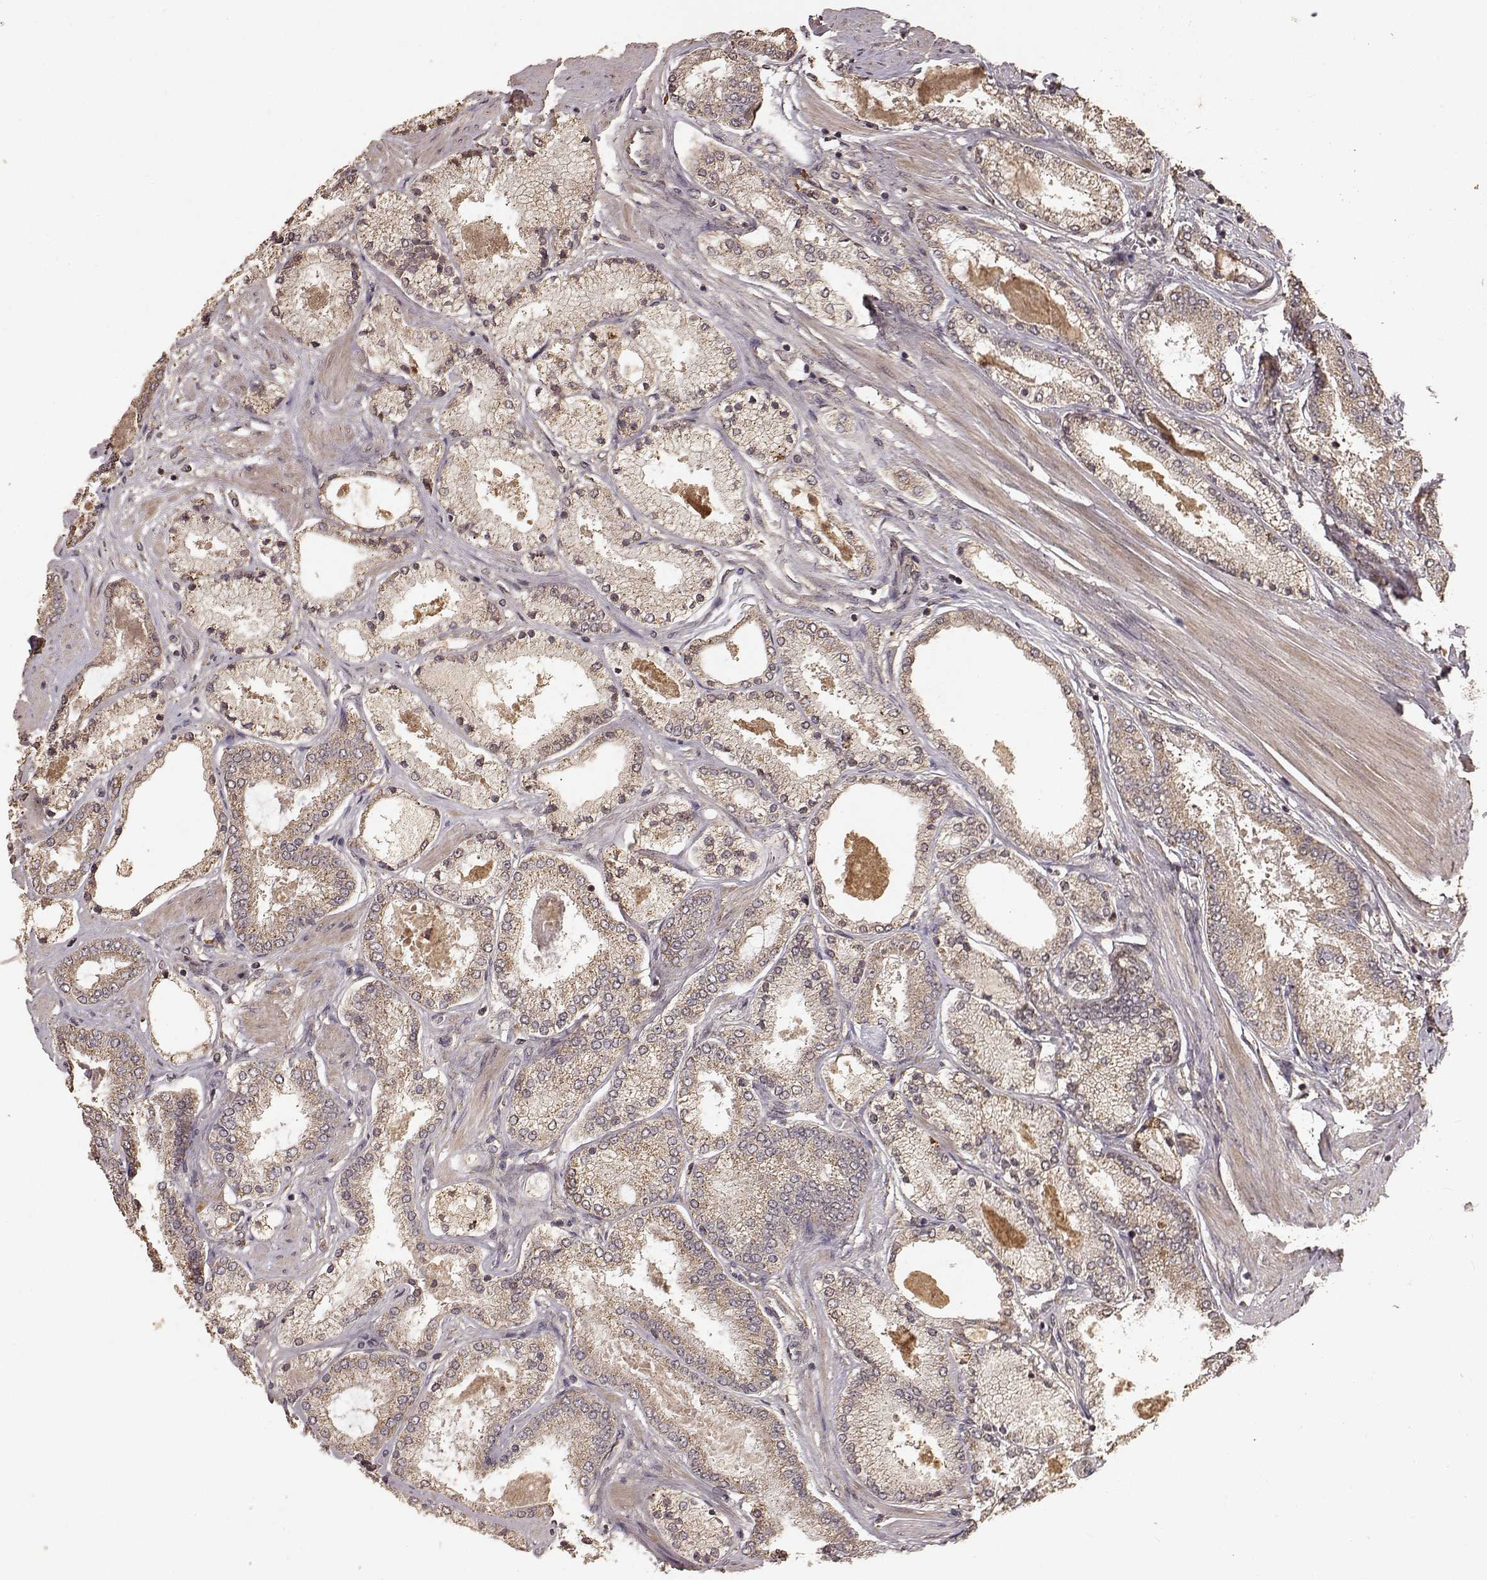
{"staining": {"intensity": "moderate", "quantity": "25%-75%", "location": "cytoplasmic/membranous"}, "tissue": "prostate cancer", "cell_type": "Tumor cells", "image_type": "cancer", "snomed": [{"axis": "morphology", "description": "Adenocarcinoma, High grade"}, {"axis": "topography", "description": "Prostate"}], "caption": "There is medium levels of moderate cytoplasmic/membranous staining in tumor cells of prostate cancer (high-grade adenocarcinoma), as demonstrated by immunohistochemical staining (brown color).", "gene": "USP15", "patient": {"sex": "male", "age": 63}}